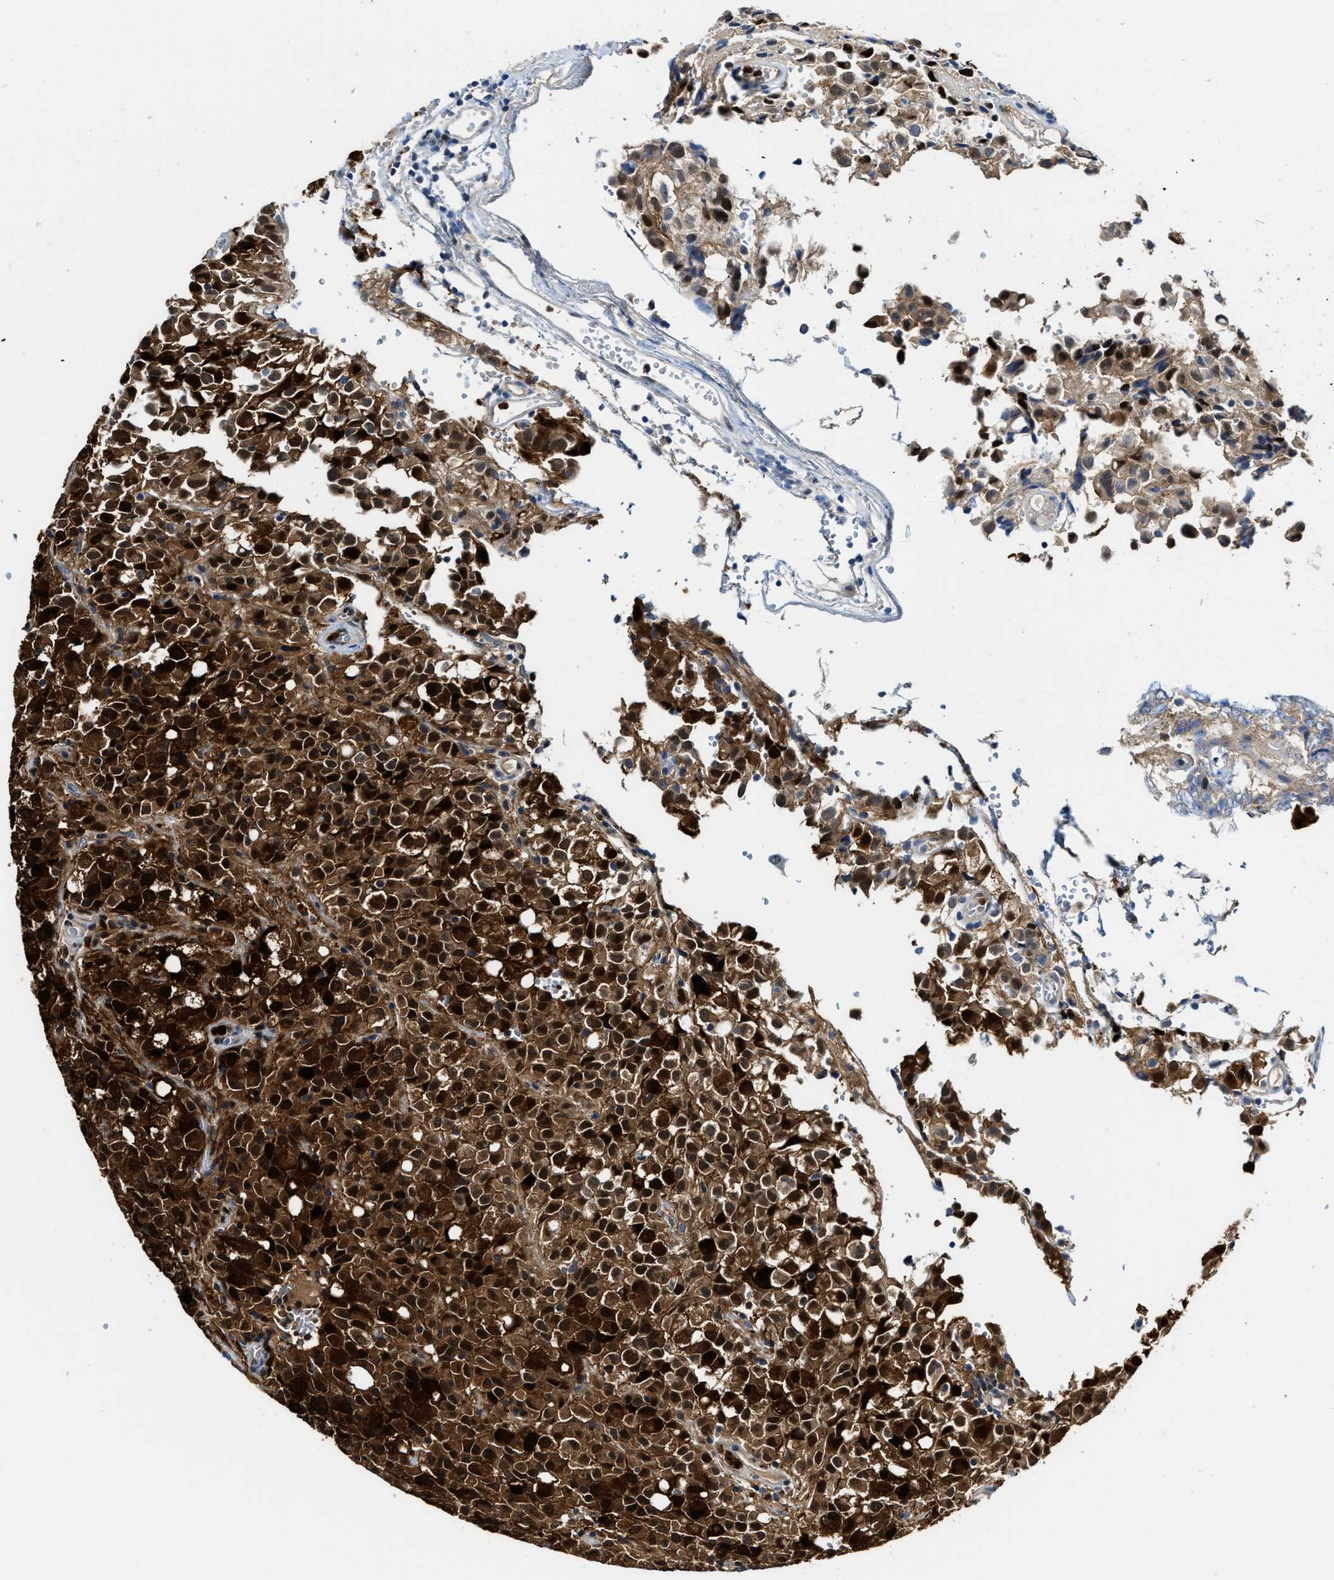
{"staining": {"intensity": "strong", "quantity": ">75%", "location": "cytoplasmic/membranous,nuclear"}, "tissue": "glioma", "cell_type": "Tumor cells", "image_type": "cancer", "snomed": [{"axis": "morphology", "description": "Glioma, malignant, High grade"}, {"axis": "topography", "description": "Brain"}], "caption": "Immunohistochemistry (IHC) histopathology image of glioma stained for a protein (brown), which reveals high levels of strong cytoplasmic/membranous and nuclear positivity in approximately >75% of tumor cells.", "gene": "LTA4H", "patient": {"sex": "male", "age": 32}}